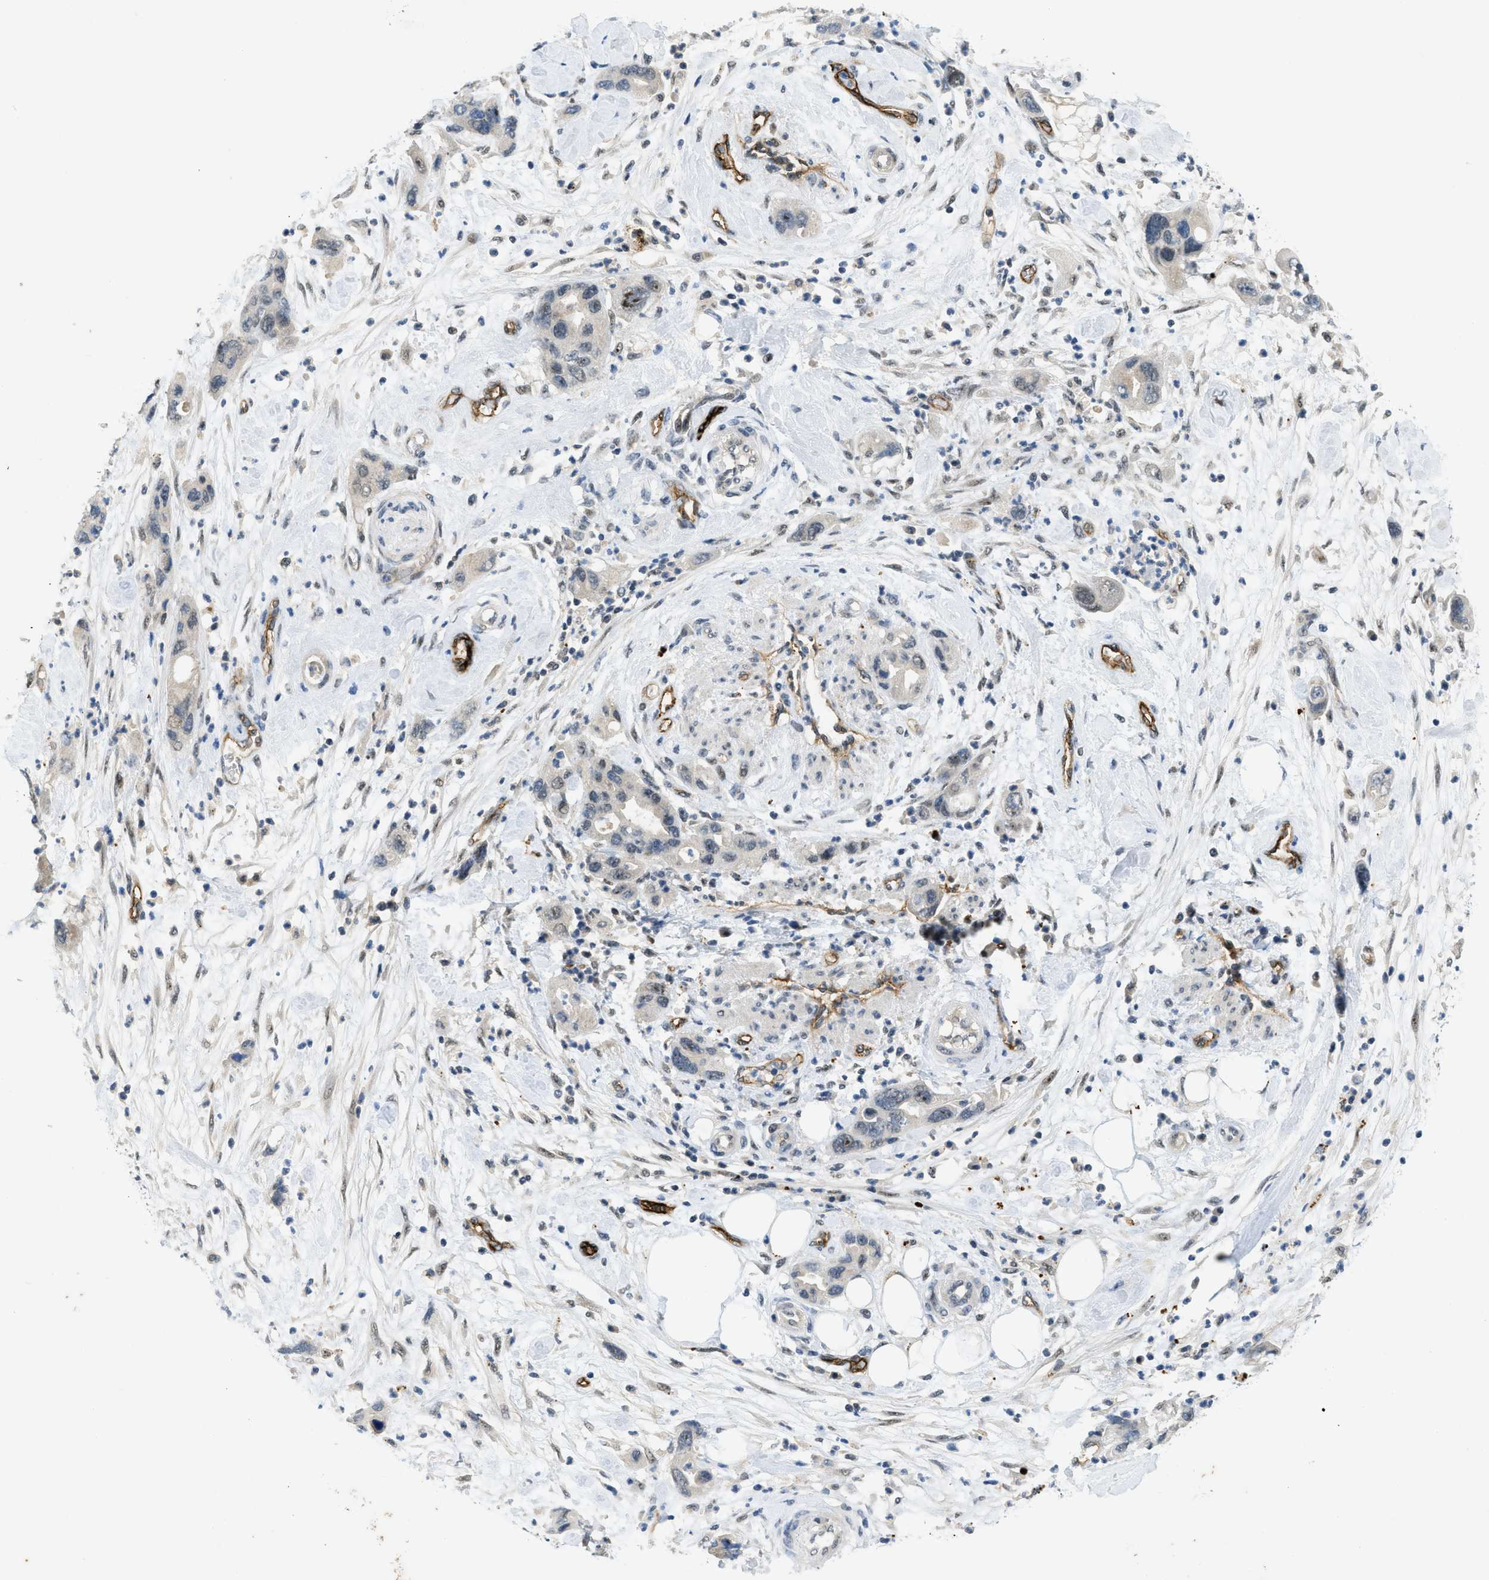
{"staining": {"intensity": "negative", "quantity": "none", "location": "none"}, "tissue": "pancreatic cancer", "cell_type": "Tumor cells", "image_type": "cancer", "snomed": [{"axis": "morphology", "description": "Normal tissue, NOS"}, {"axis": "morphology", "description": "Adenocarcinoma, NOS"}, {"axis": "topography", "description": "Pancreas"}], "caption": "An immunohistochemistry (IHC) histopathology image of adenocarcinoma (pancreatic) is shown. There is no staining in tumor cells of adenocarcinoma (pancreatic).", "gene": "SLCO2A1", "patient": {"sex": "female", "age": 71}}